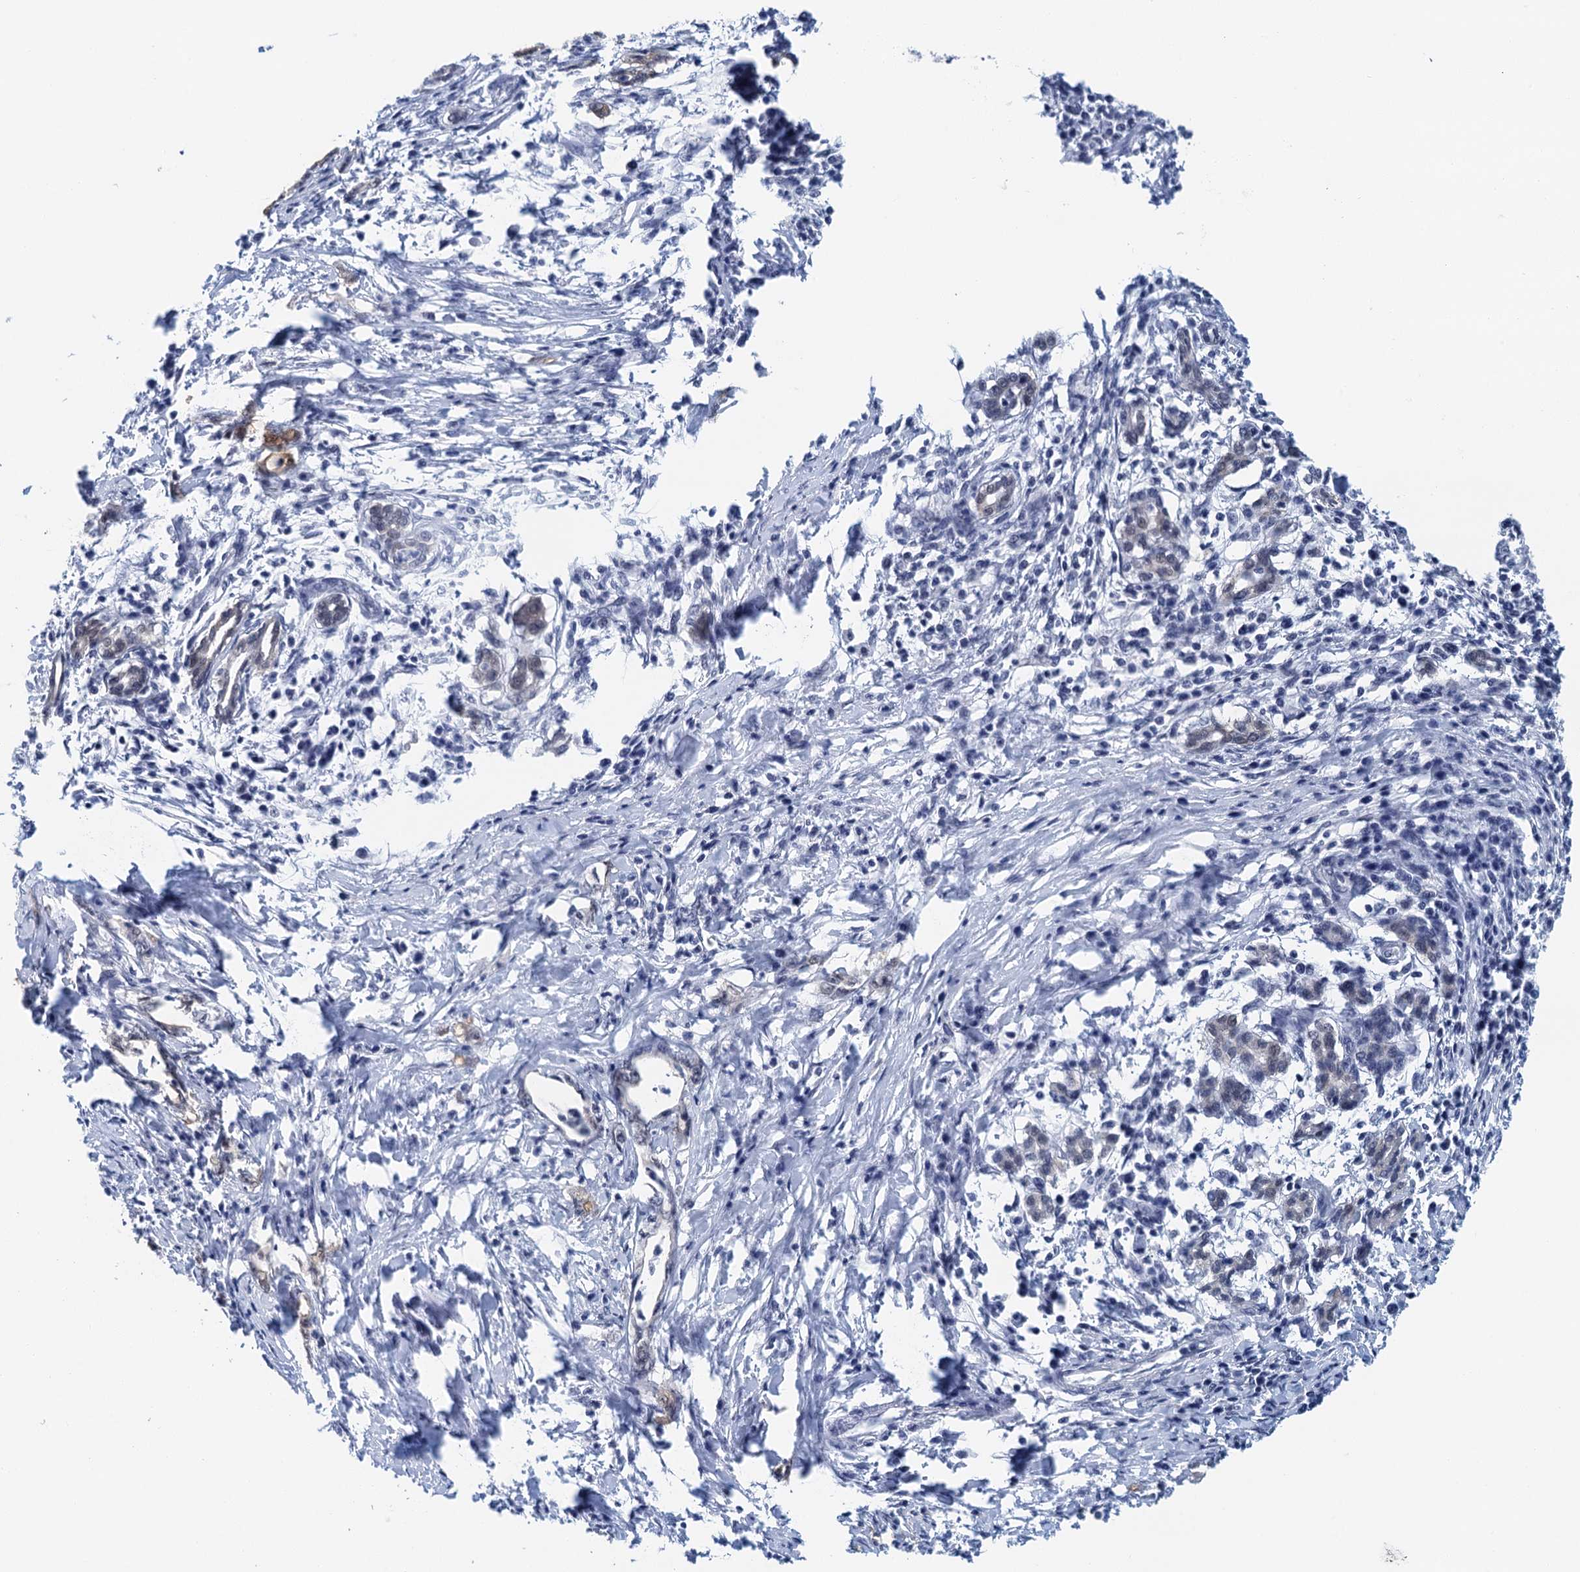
{"staining": {"intensity": "negative", "quantity": "none", "location": "none"}, "tissue": "pancreatic cancer", "cell_type": "Tumor cells", "image_type": "cancer", "snomed": [{"axis": "morphology", "description": "Adenocarcinoma, NOS"}, {"axis": "topography", "description": "Pancreas"}], "caption": "Immunohistochemistry photomicrograph of neoplastic tissue: human pancreatic cancer stained with DAB demonstrates no significant protein expression in tumor cells.", "gene": "EPS8L1", "patient": {"sex": "female", "age": 55}}